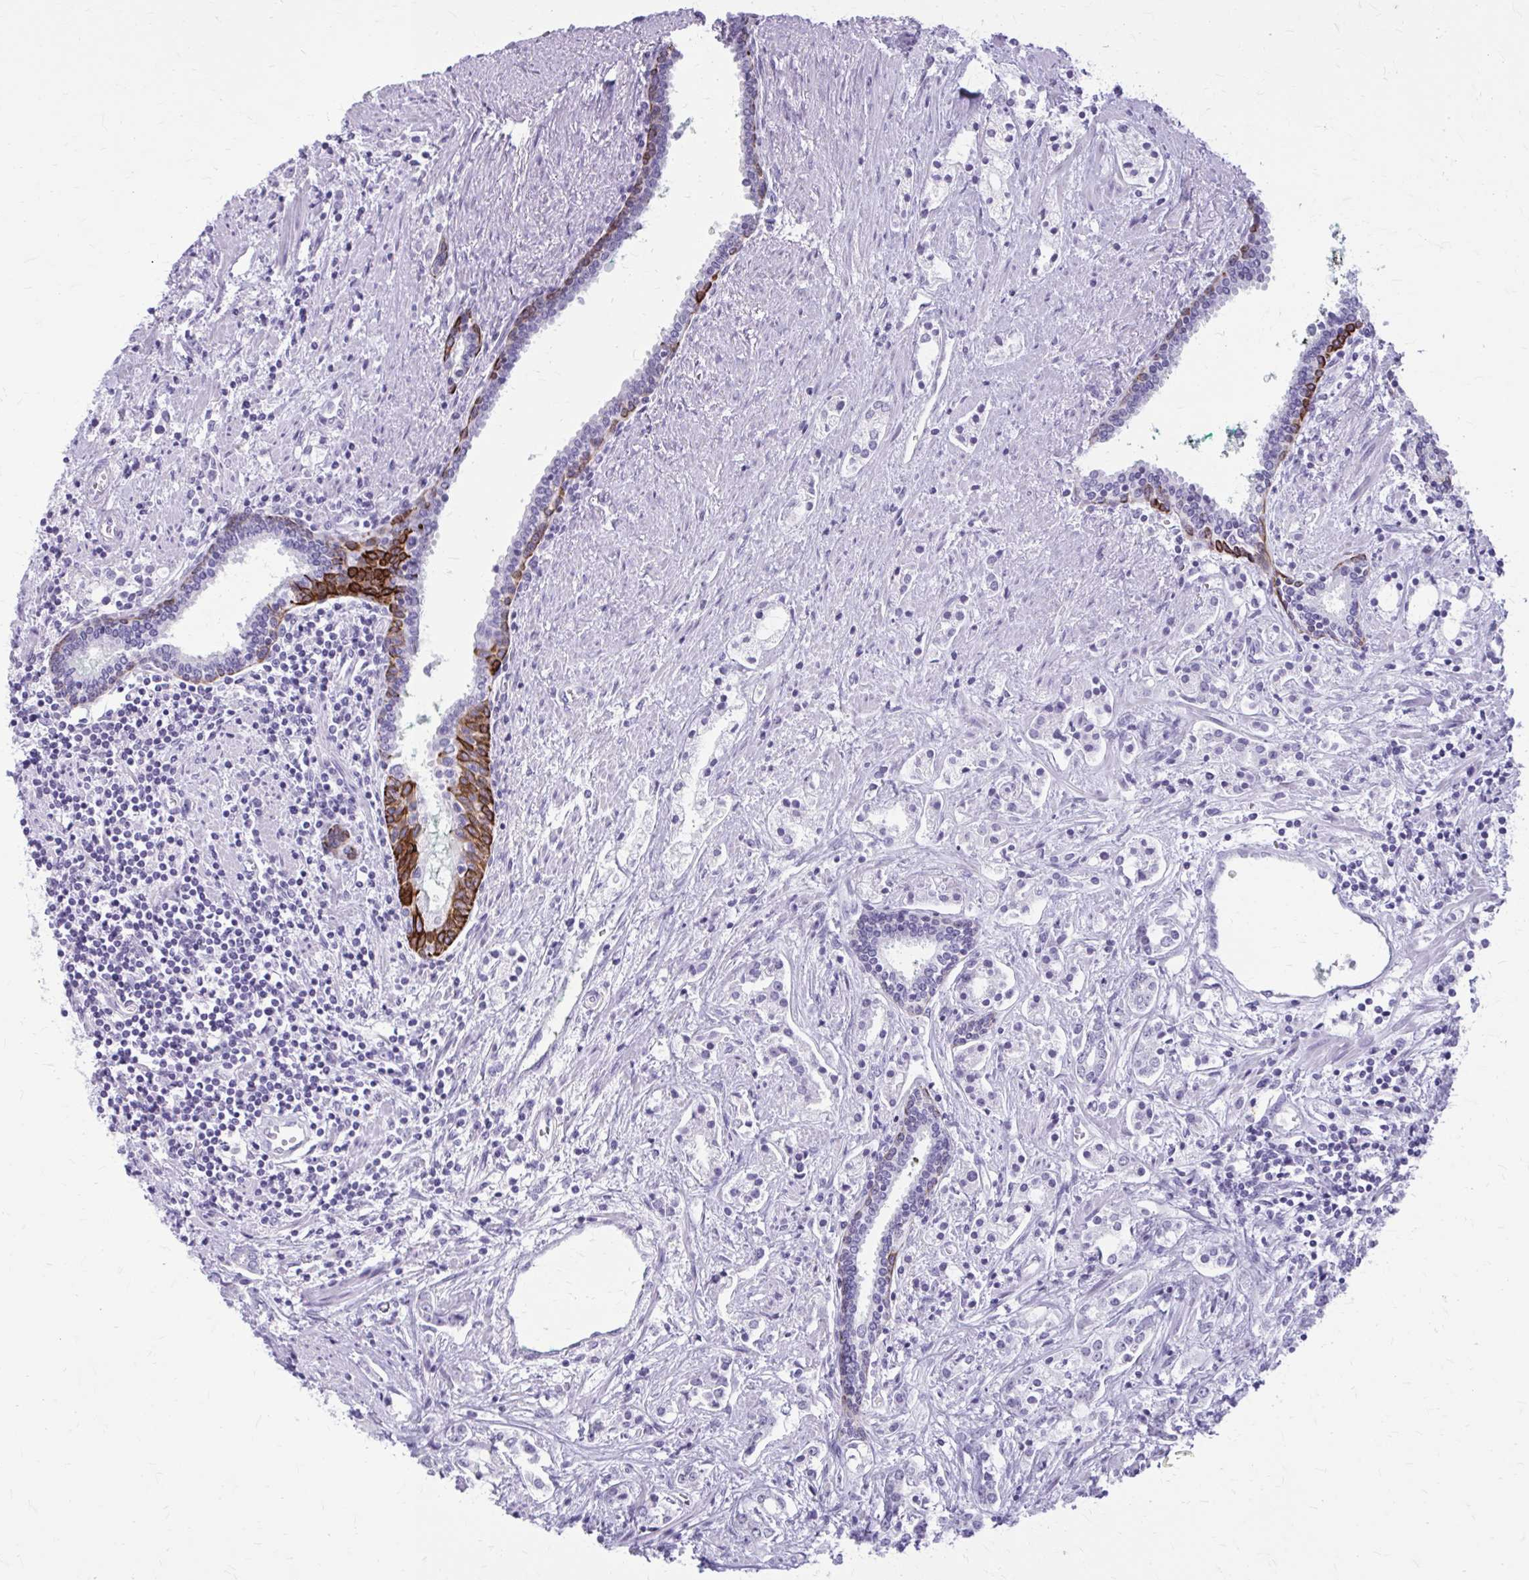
{"staining": {"intensity": "negative", "quantity": "none", "location": "none"}, "tissue": "prostate cancer", "cell_type": "Tumor cells", "image_type": "cancer", "snomed": [{"axis": "morphology", "description": "Adenocarcinoma, Medium grade"}, {"axis": "topography", "description": "Prostate"}], "caption": "Immunohistochemistry (IHC) of adenocarcinoma (medium-grade) (prostate) reveals no expression in tumor cells. (Brightfield microscopy of DAB immunohistochemistry at high magnification).", "gene": "KRT5", "patient": {"sex": "male", "age": 57}}